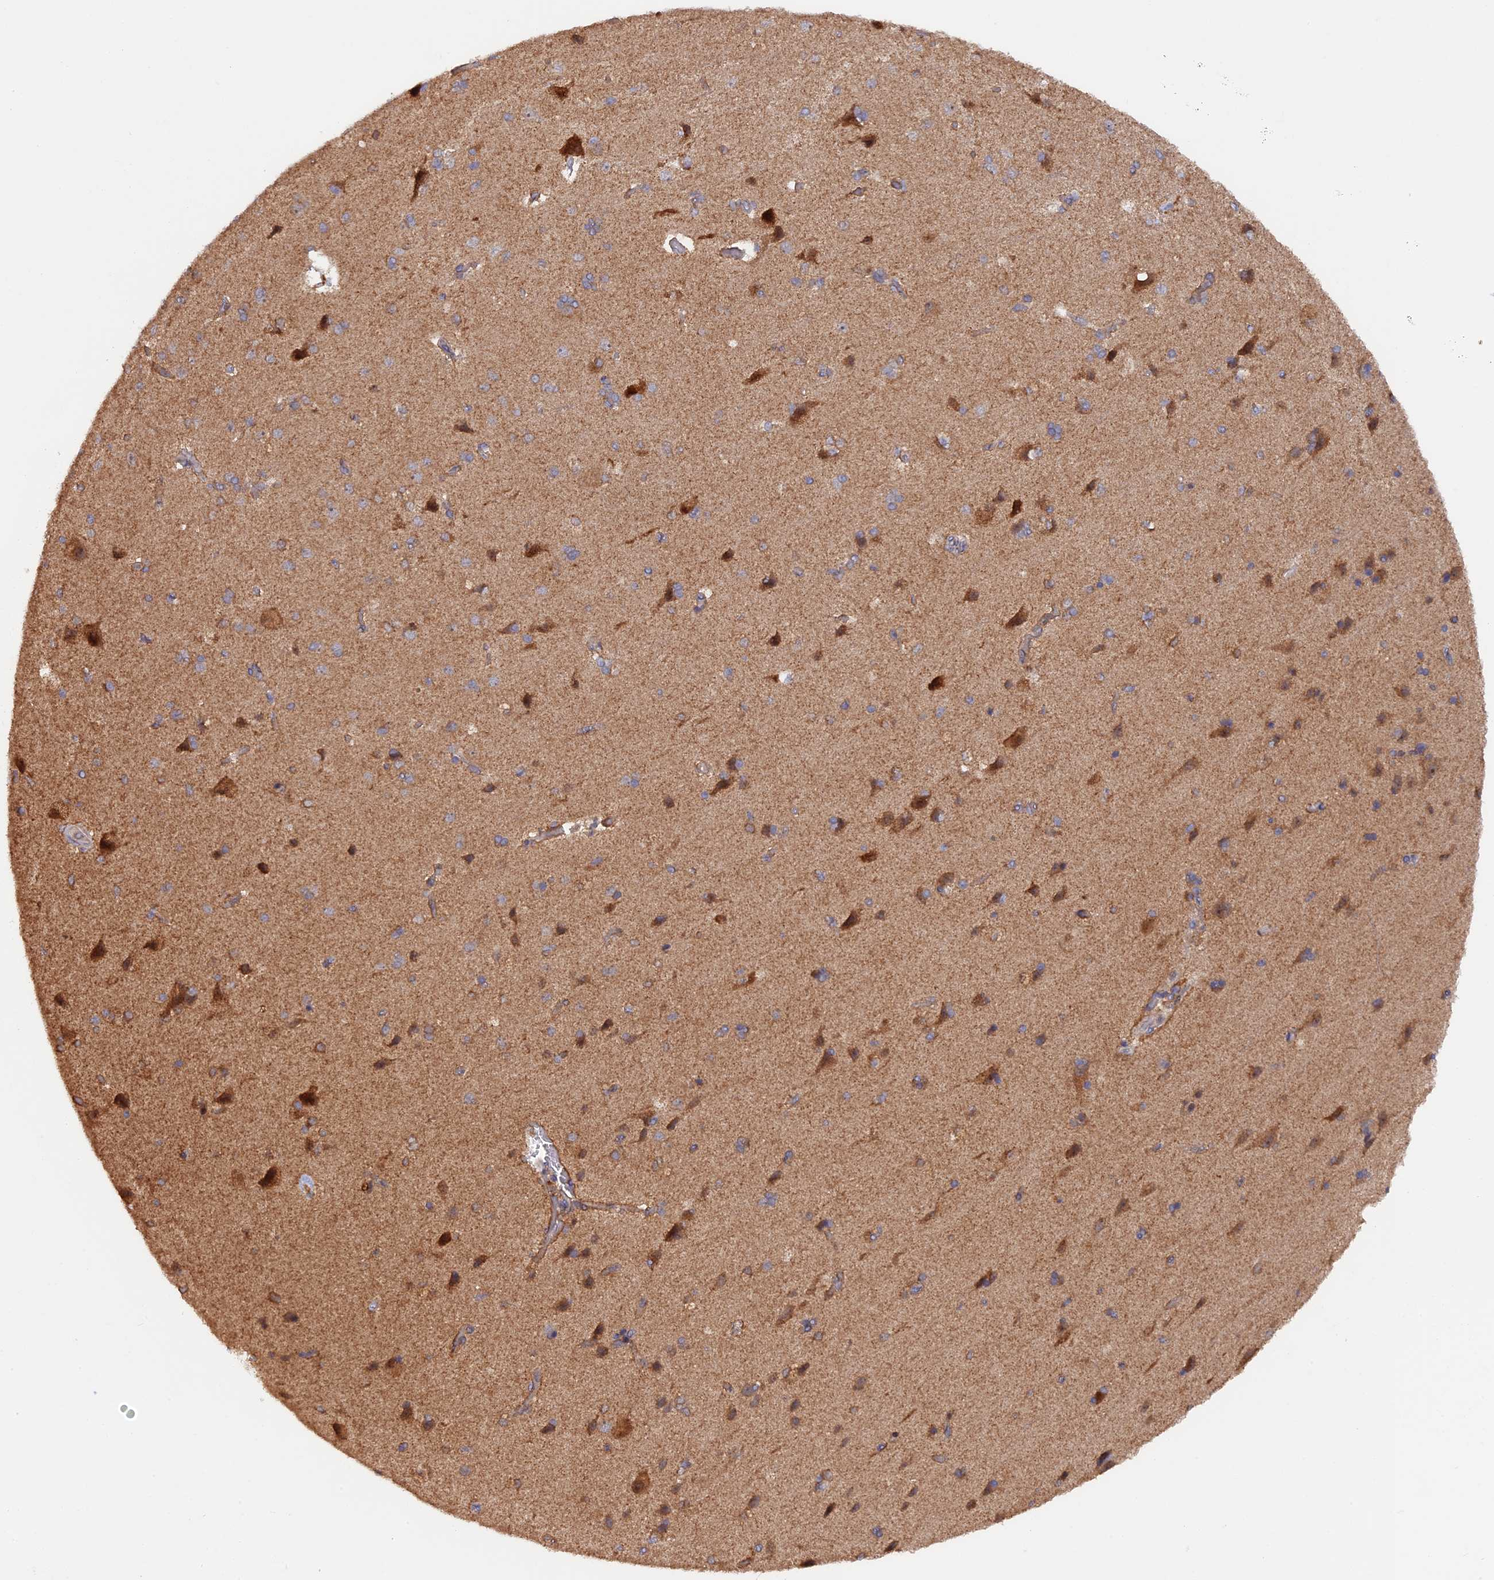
{"staining": {"intensity": "weak", "quantity": "25%-75%", "location": "cytoplasmic/membranous"}, "tissue": "cerebral cortex", "cell_type": "Endothelial cells", "image_type": "normal", "snomed": [{"axis": "morphology", "description": "Normal tissue, NOS"}, {"axis": "topography", "description": "Cerebral cortex"}], "caption": "Immunohistochemical staining of benign cerebral cortex reveals weak cytoplasmic/membranous protein staining in approximately 25%-75% of endothelial cells. (DAB = brown stain, brightfield microscopy at high magnification).", "gene": "FERMT1", "patient": {"sex": "male", "age": 62}}